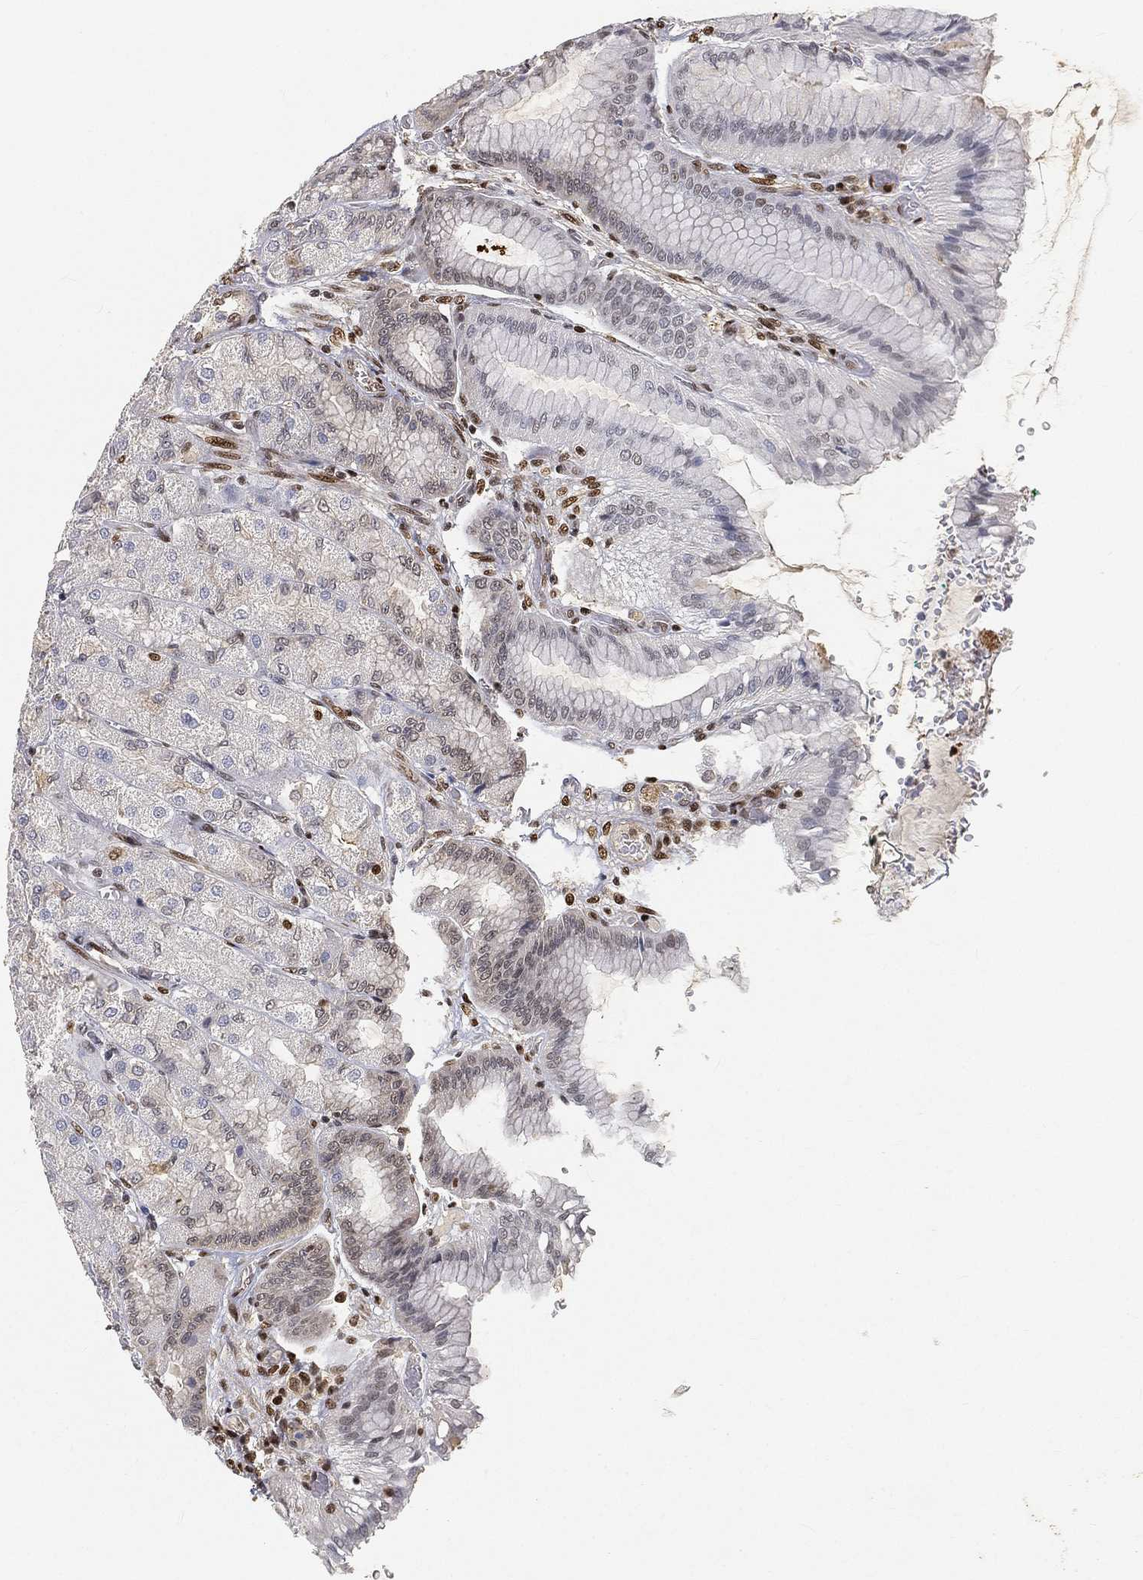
{"staining": {"intensity": "moderate", "quantity": "<25%", "location": "nuclear"}, "tissue": "stomach", "cell_type": "Glandular cells", "image_type": "normal", "snomed": [{"axis": "morphology", "description": "Normal tissue, NOS"}, {"axis": "morphology", "description": "Adenocarcinoma, NOS"}, {"axis": "morphology", "description": "Adenocarcinoma, High grade"}, {"axis": "topography", "description": "Stomach, upper"}, {"axis": "topography", "description": "Stomach"}], "caption": "Approximately <25% of glandular cells in benign human stomach display moderate nuclear protein expression as visualized by brown immunohistochemical staining.", "gene": "CRTC3", "patient": {"sex": "female", "age": 65}}